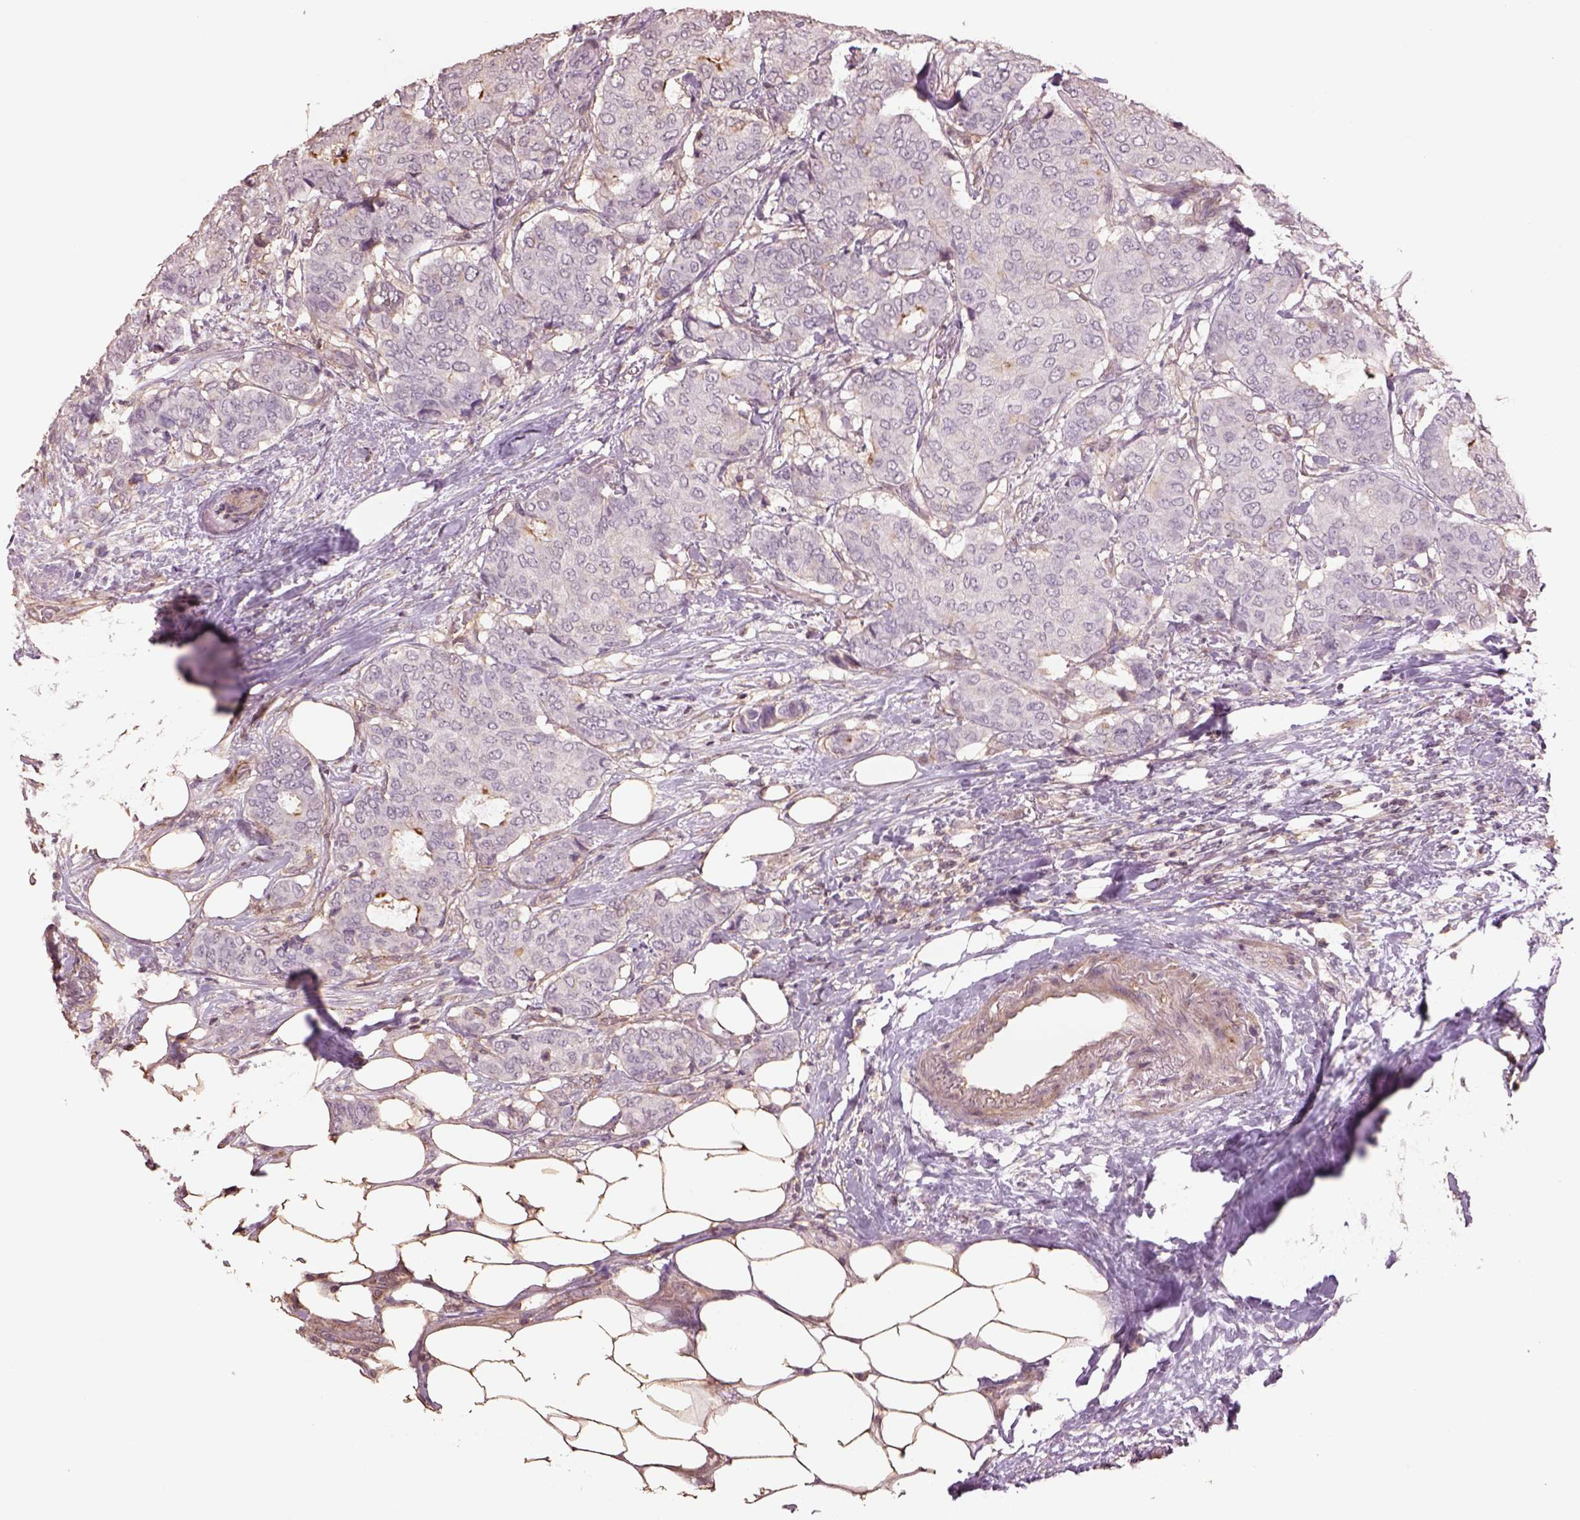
{"staining": {"intensity": "negative", "quantity": "none", "location": "none"}, "tissue": "breast cancer", "cell_type": "Tumor cells", "image_type": "cancer", "snomed": [{"axis": "morphology", "description": "Duct carcinoma"}, {"axis": "topography", "description": "Breast"}], "caption": "A photomicrograph of infiltrating ductal carcinoma (breast) stained for a protein exhibits no brown staining in tumor cells.", "gene": "LIN7A", "patient": {"sex": "female", "age": 75}}